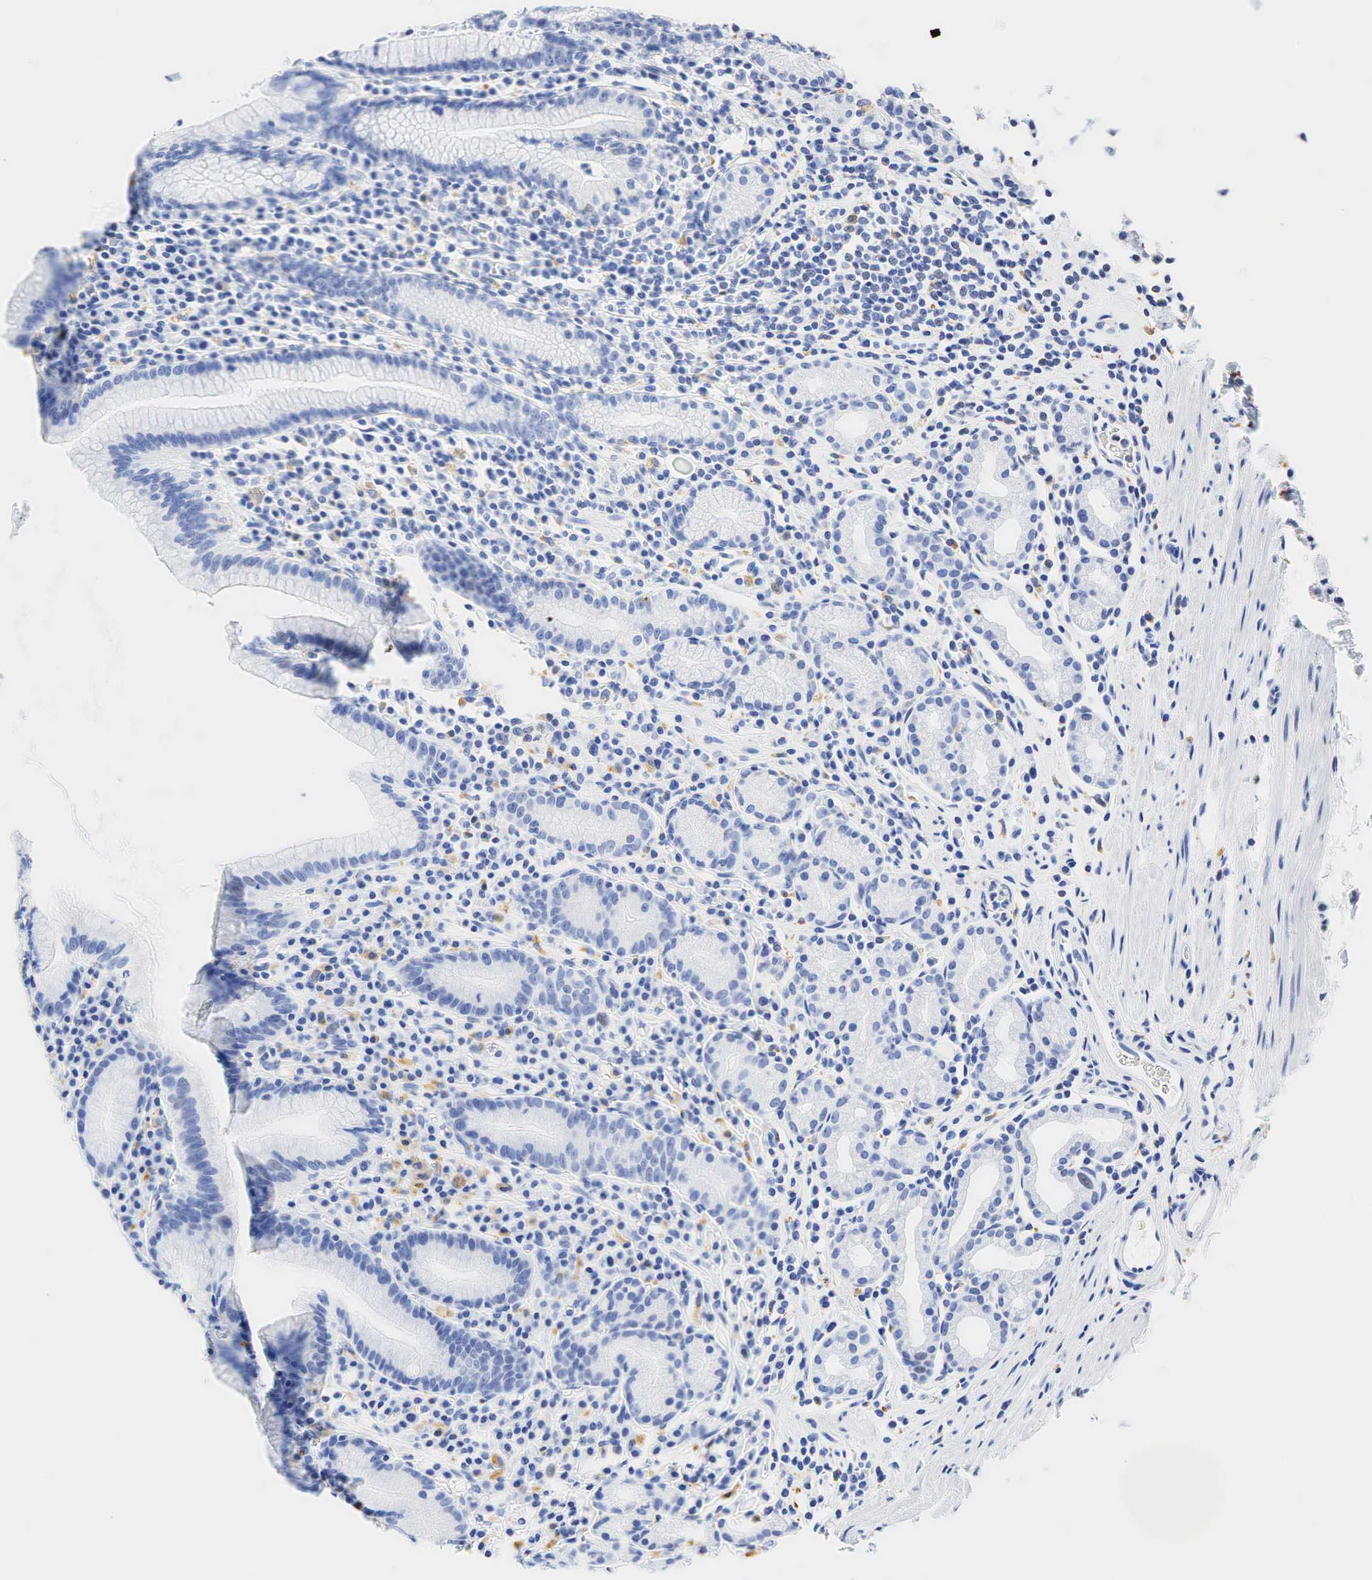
{"staining": {"intensity": "negative", "quantity": "none", "location": "none"}, "tissue": "stomach", "cell_type": "Glandular cells", "image_type": "normal", "snomed": [{"axis": "morphology", "description": "Normal tissue, NOS"}, {"axis": "topography", "description": "Stomach, lower"}], "caption": "High magnification brightfield microscopy of unremarkable stomach stained with DAB (3,3'-diaminobenzidine) (brown) and counterstained with hematoxylin (blue): glandular cells show no significant positivity. (DAB (3,3'-diaminobenzidine) immunohistochemistry (IHC) with hematoxylin counter stain).", "gene": "CD68", "patient": {"sex": "male", "age": 58}}